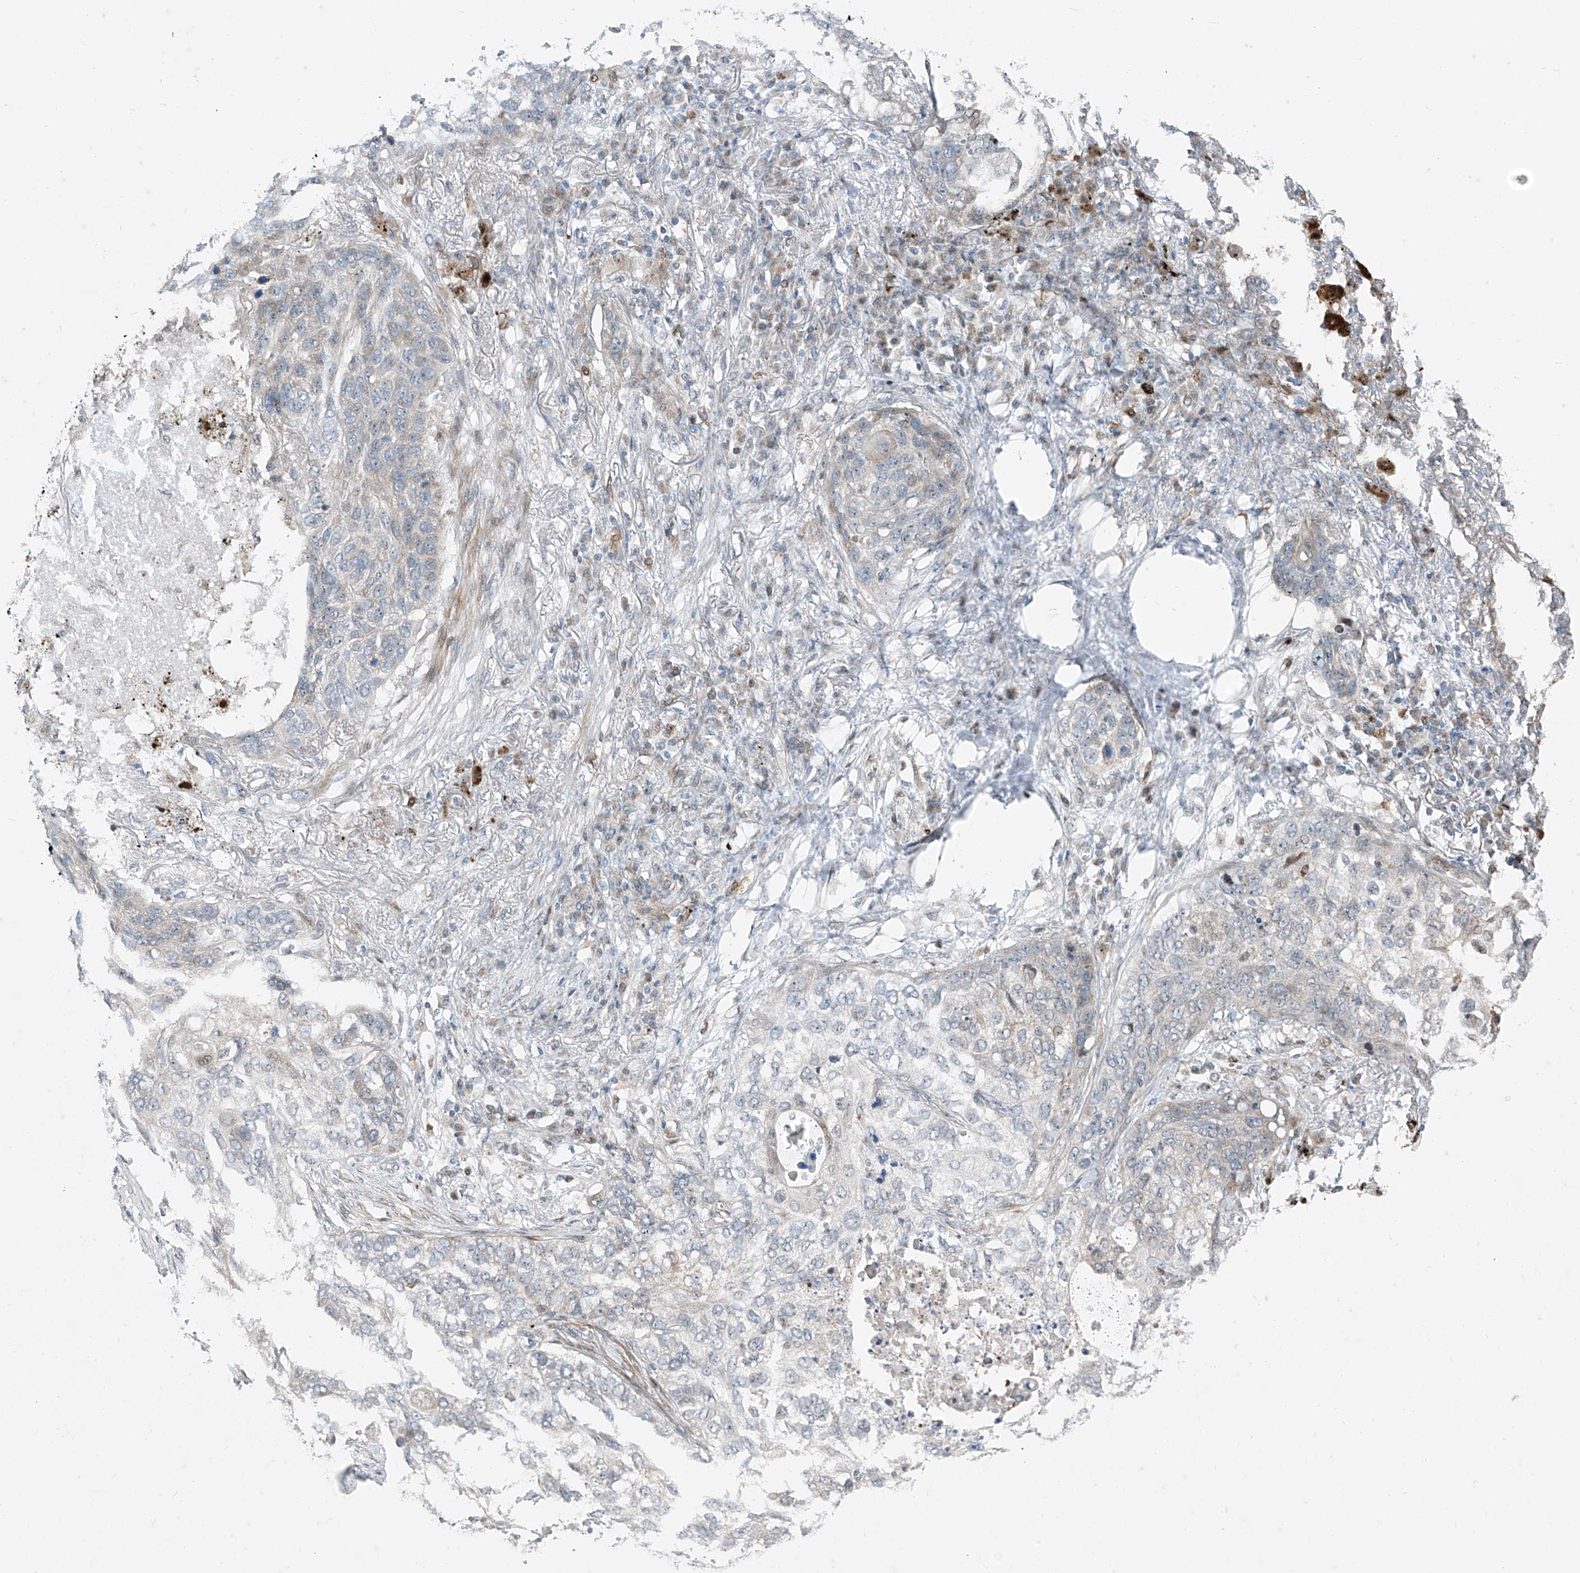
{"staining": {"intensity": "negative", "quantity": "none", "location": "none"}, "tissue": "lung cancer", "cell_type": "Tumor cells", "image_type": "cancer", "snomed": [{"axis": "morphology", "description": "Squamous cell carcinoma, NOS"}, {"axis": "topography", "description": "Lung"}], "caption": "Squamous cell carcinoma (lung) was stained to show a protein in brown. There is no significant expression in tumor cells. The staining is performed using DAB brown chromogen with nuclei counter-stained in using hematoxylin.", "gene": "PPCS", "patient": {"sex": "female", "age": 63}}